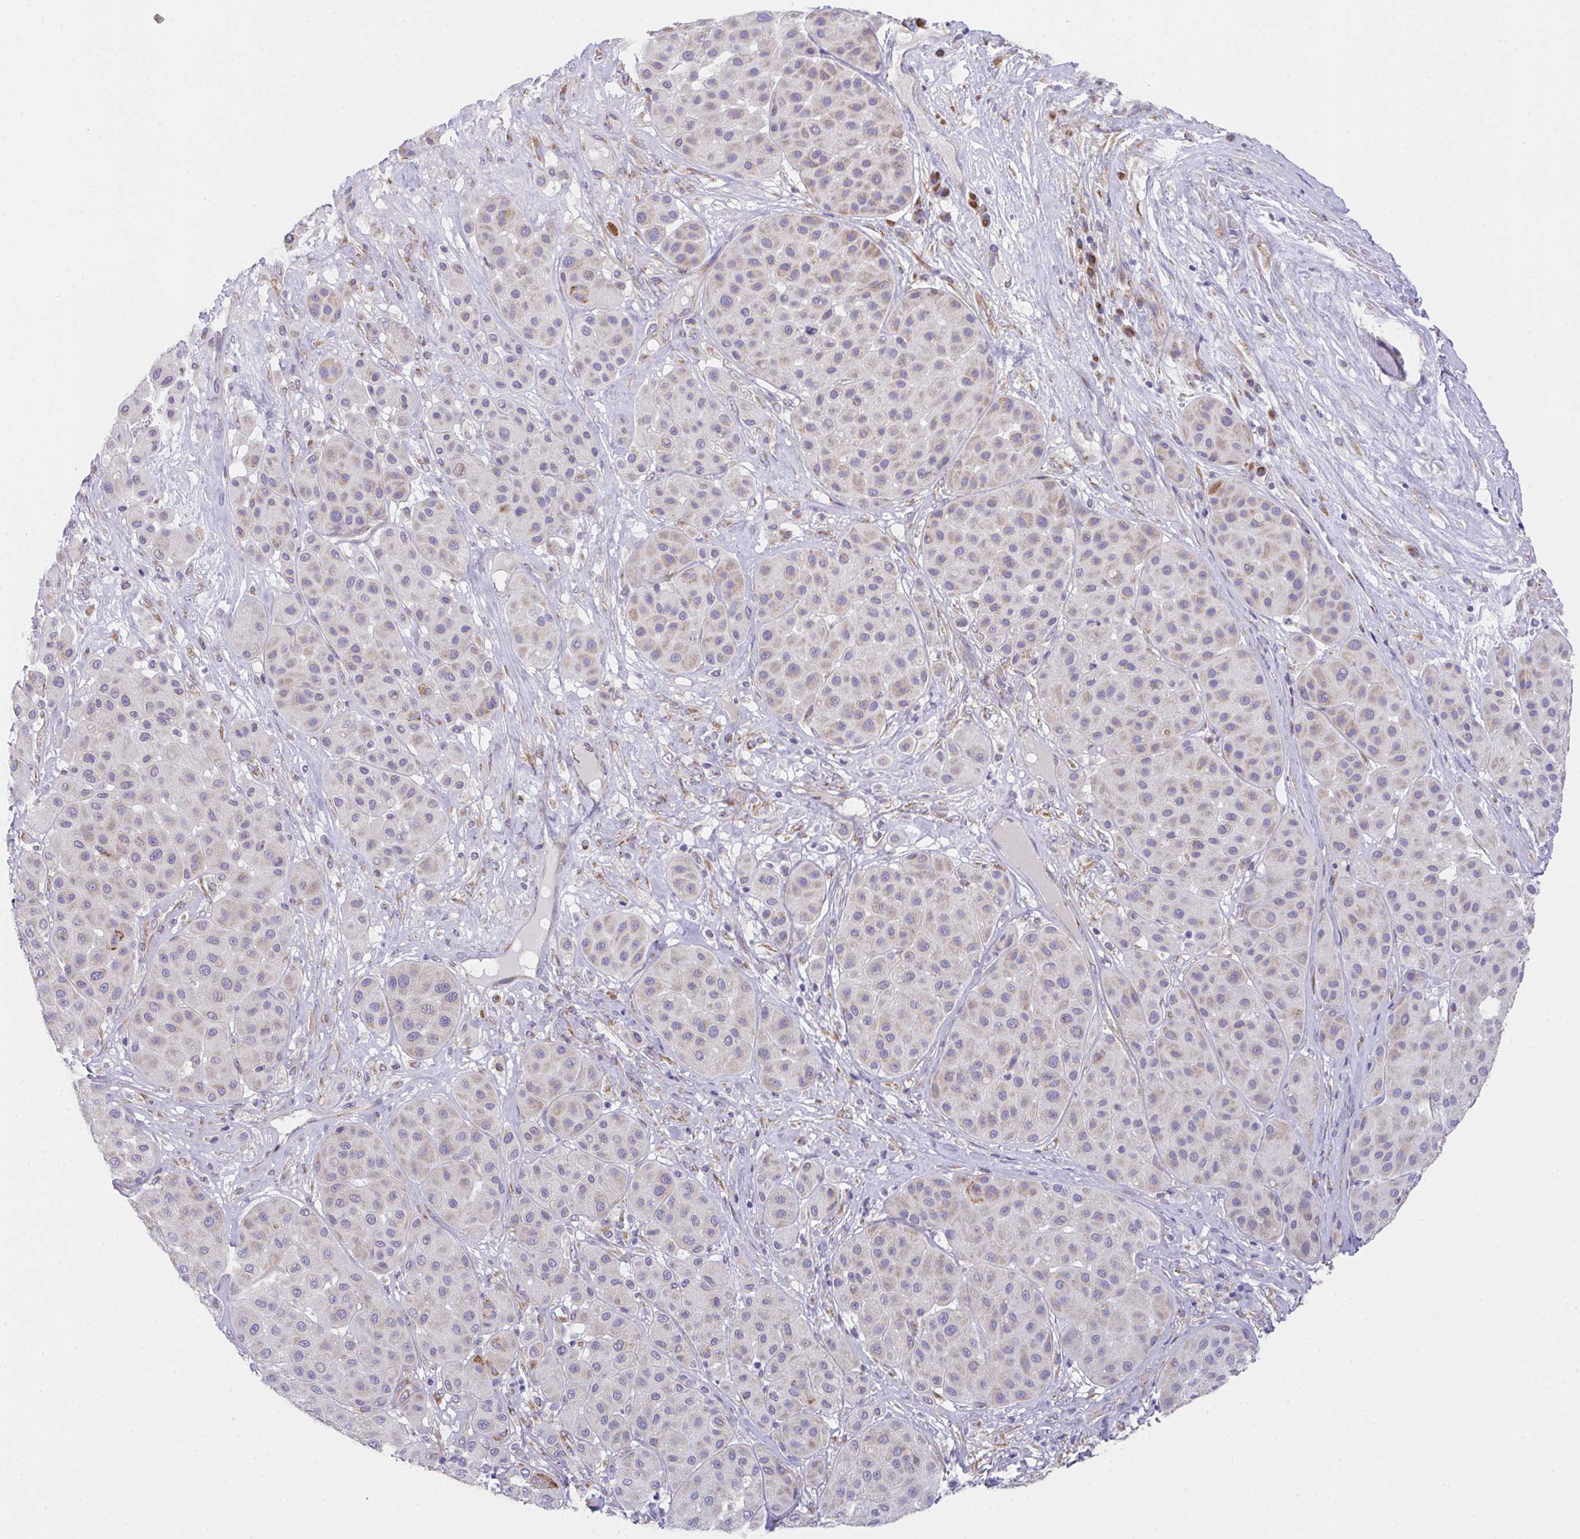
{"staining": {"intensity": "weak", "quantity": "<25%", "location": "cytoplasmic/membranous"}, "tissue": "melanoma", "cell_type": "Tumor cells", "image_type": "cancer", "snomed": [{"axis": "morphology", "description": "Malignant melanoma, Metastatic site"}, {"axis": "topography", "description": "Smooth muscle"}], "caption": "This histopathology image is of melanoma stained with IHC to label a protein in brown with the nuclei are counter-stained blue. There is no staining in tumor cells. The staining is performed using DAB brown chromogen with nuclei counter-stained in using hematoxylin.", "gene": "MIA3", "patient": {"sex": "male", "age": 41}}